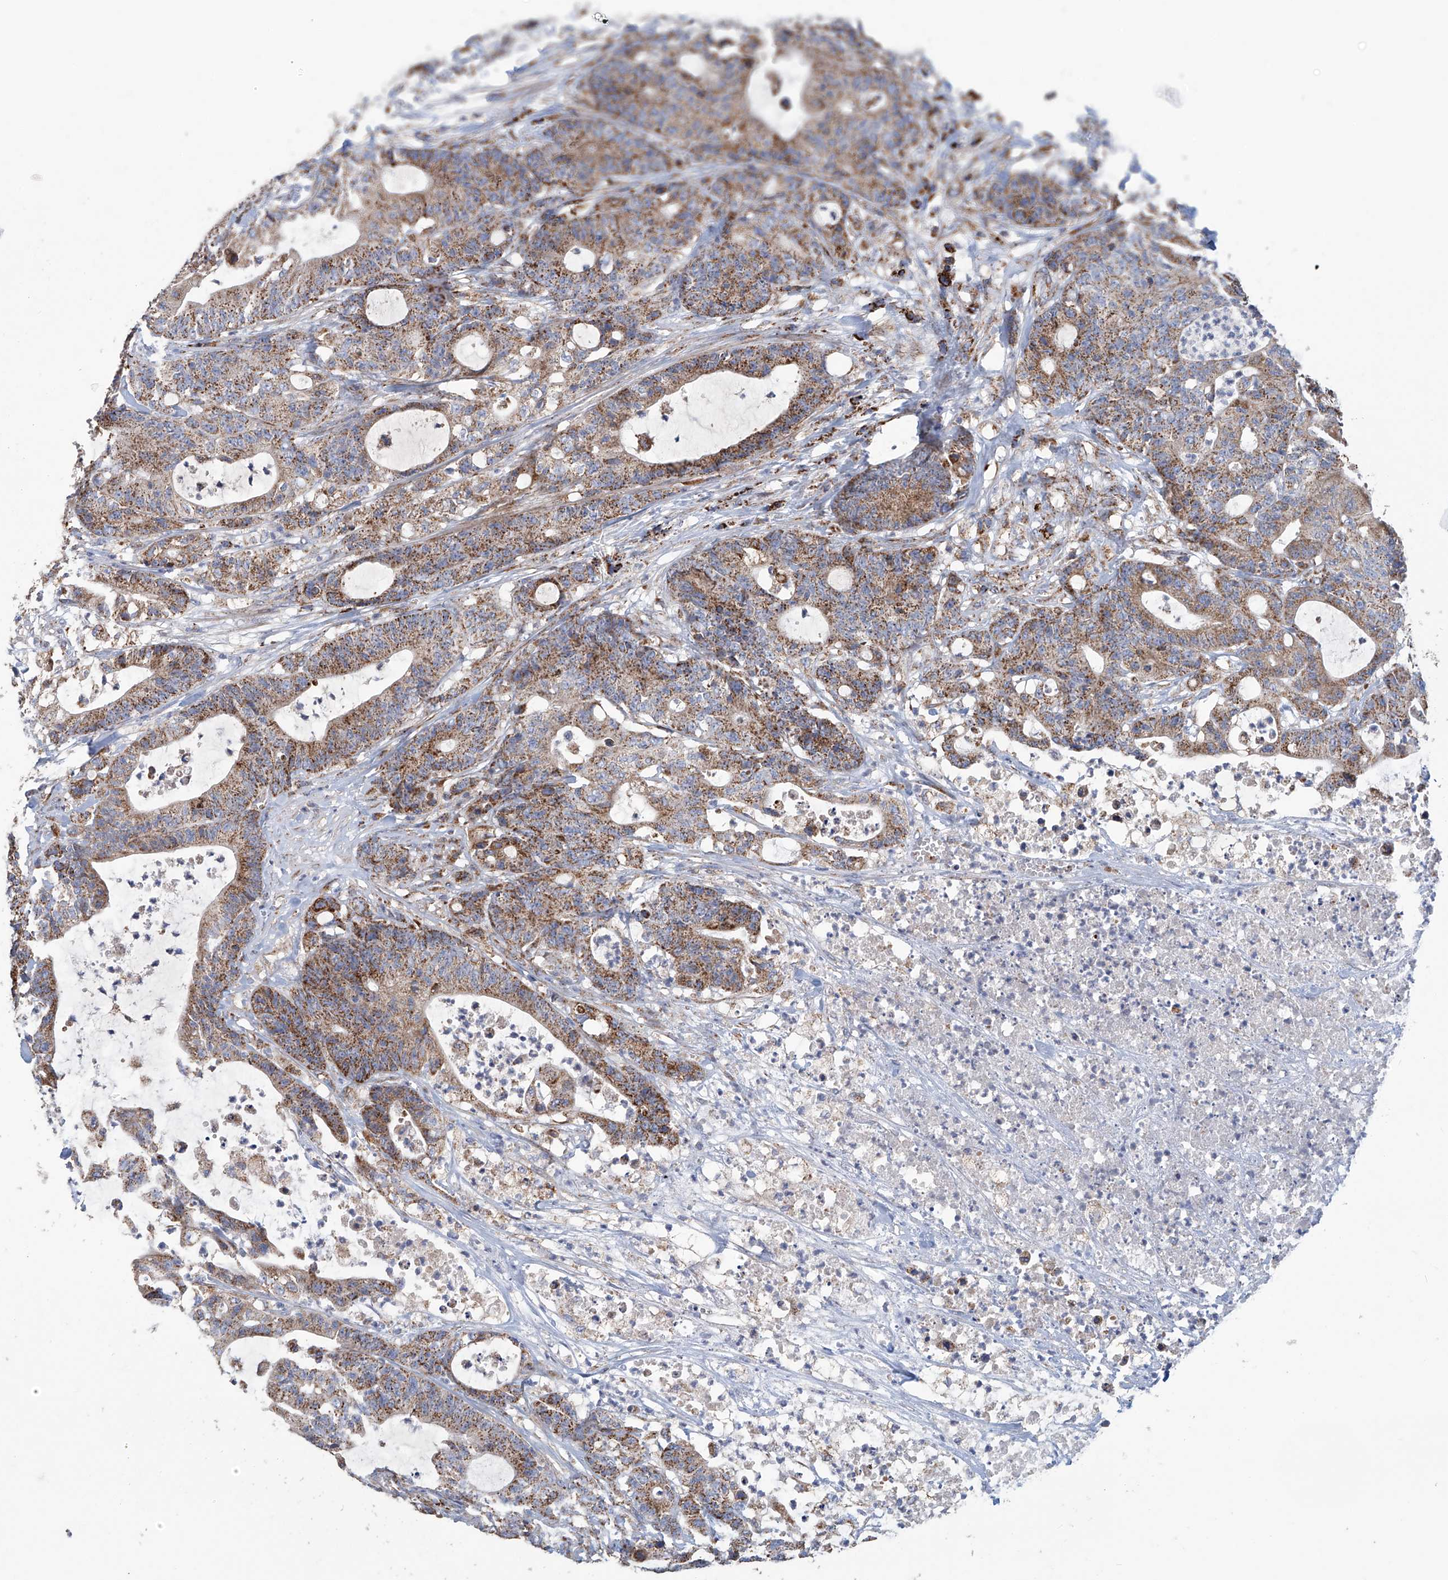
{"staining": {"intensity": "moderate", "quantity": ">75%", "location": "cytoplasmic/membranous"}, "tissue": "colorectal cancer", "cell_type": "Tumor cells", "image_type": "cancer", "snomed": [{"axis": "morphology", "description": "Adenocarcinoma, NOS"}, {"axis": "topography", "description": "Colon"}], "caption": "Immunohistochemistry (IHC) image of neoplastic tissue: human colorectal cancer stained using immunohistochemistry (IHC) demonstrates medium levels of moderate protein expression localized specifically in the cytoplasmic/membranous of tumor cells, appearing as a cytoplasmic/membranous brown color.", "gene": "MCL1", "patient": {"sex": "female", "age": 84}}